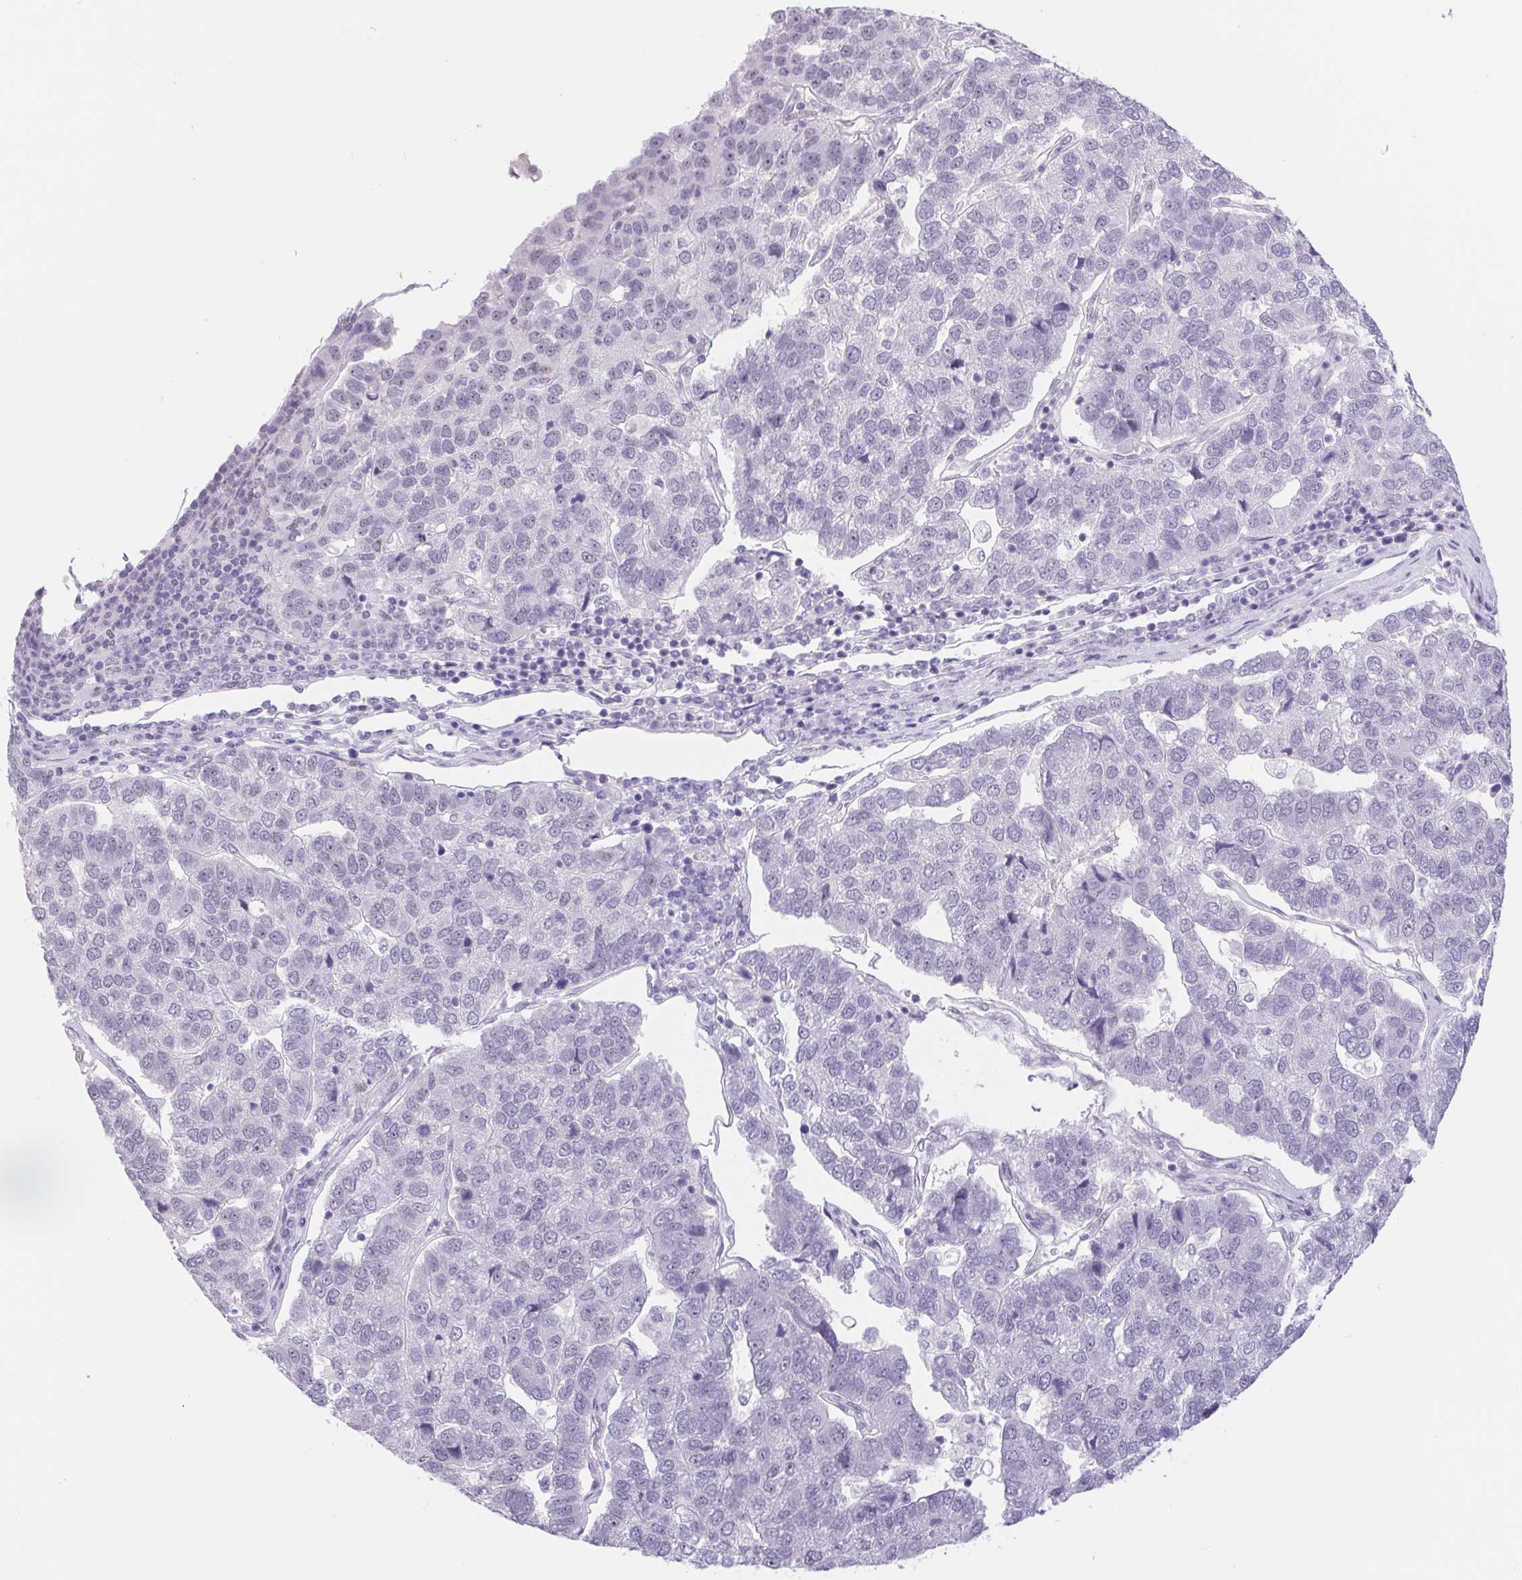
{"staining": {"intensity": "negative", "quantity": "none", "location": "none"}, "tissue": "pancreatic cancer", "cell_type": "Tumor cells", "image_type": "cancer", "snomed": [{"axis": "morphology", "description": "Adenocarcinoma, NOS"}, {"axis": "topography", "description": "Pancreas"}], "caption": "Immunohistochemistry (IHC) of pancreatic adenocarcinoma shows no staining in tumor cells. (DAB (3,3'-diaminobenzidine) IHC visualized using brightfield microscopy, high magnification).", "gene": "CAND1", "patient": {"sex": "female", "age": 61}}